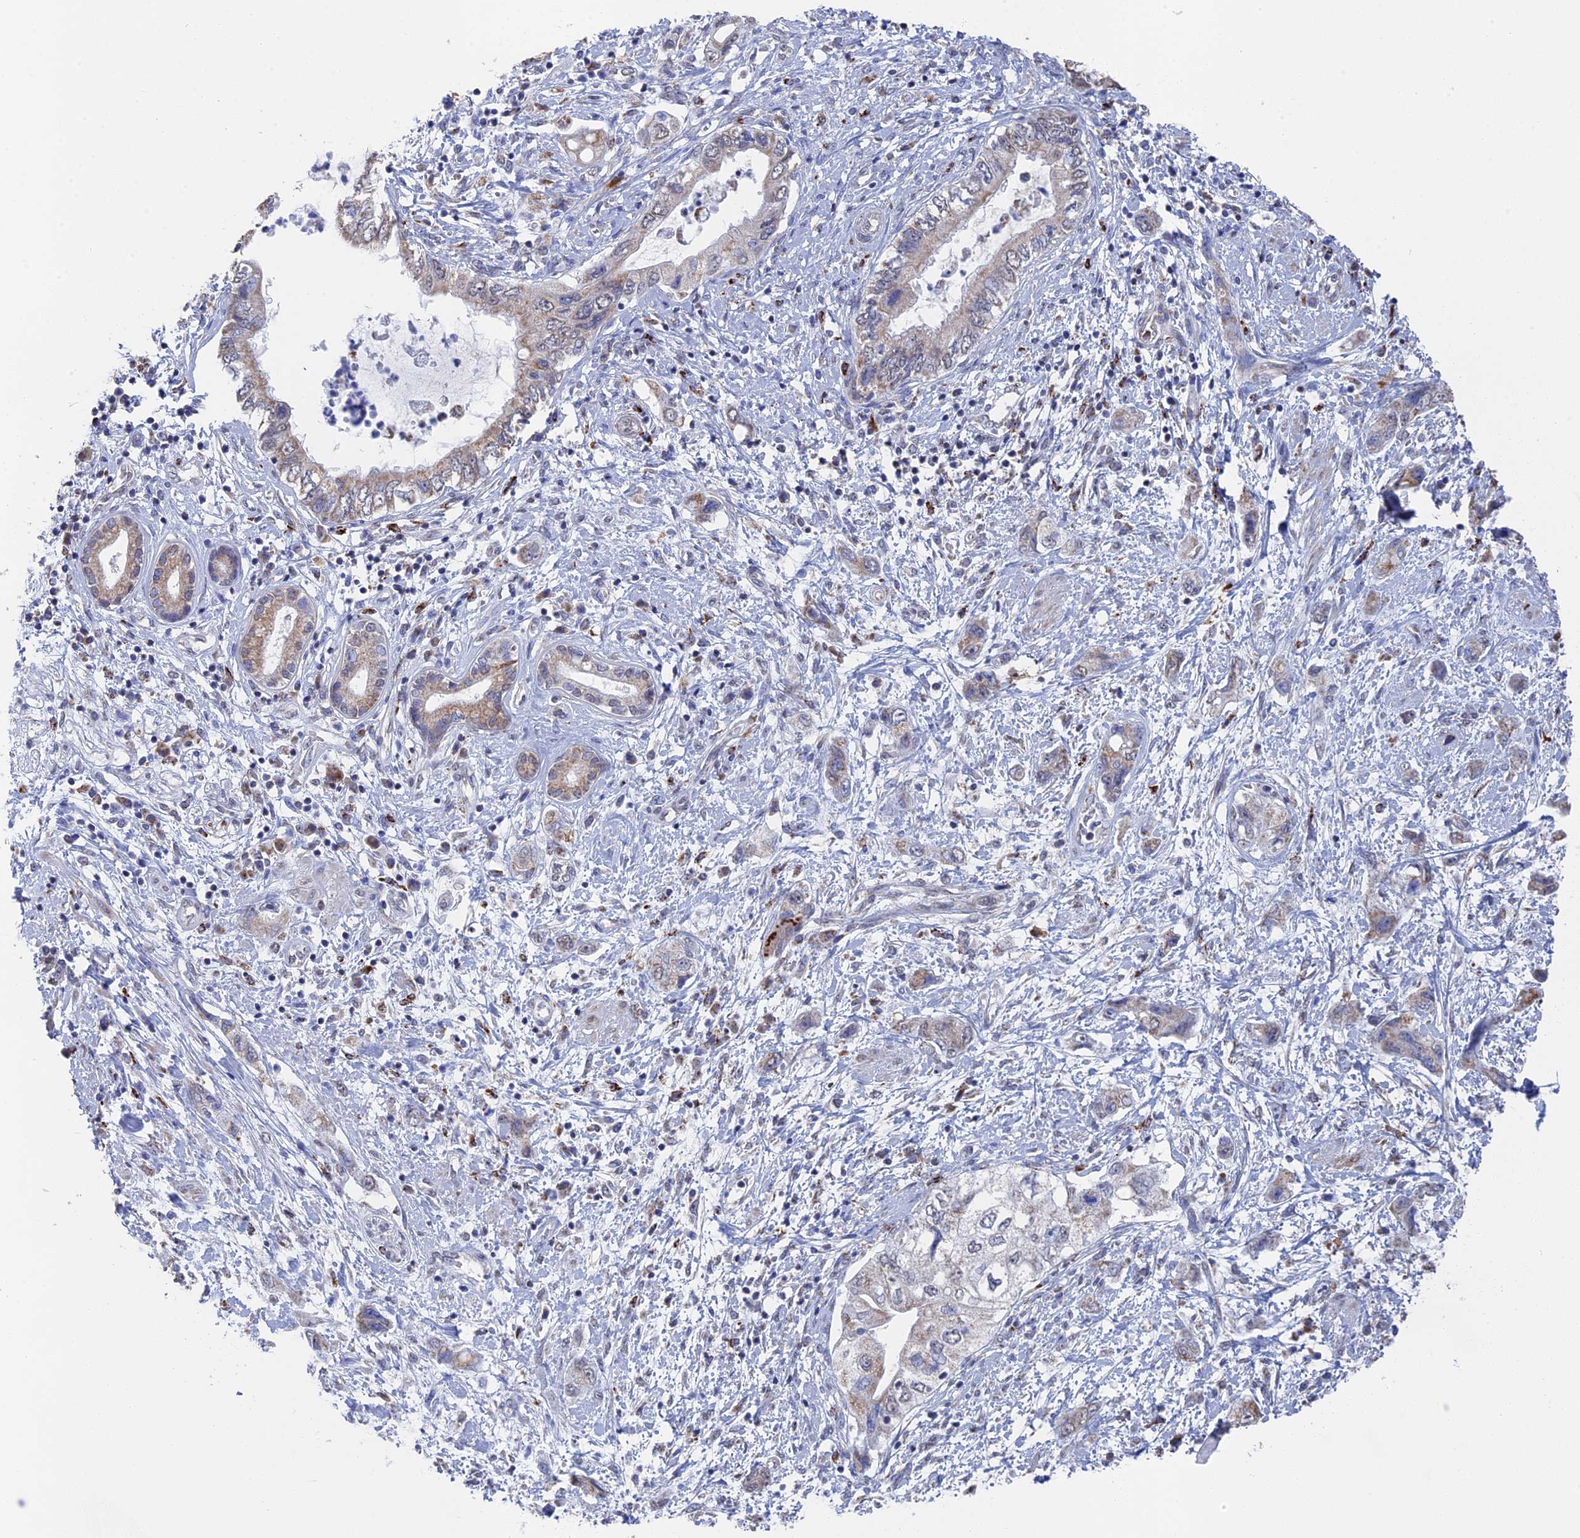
{"staining": {"intensity": "weak", "quantity": "25%-75%", "location": "cytoplasmic/membranous"}, "tissue": "pancreatic cancer", "cell_type": "Tumor cells", "image_type": "cancer", "snomed": [{"axis": "morphology", "description": "Adenocarcinoma, NOS"}, {"axis": "topography", "description": "Pancreas"}], "caption": "Approximately 25%-75% of tumor cells in human pancreatic adenocarcinoma demonstrate weak cytoplasmic/membranous protein expression as visualized by brown immunohistochemical staining.", "gene": "SMG9", "patient": {"sex": "female", "age": 73}}